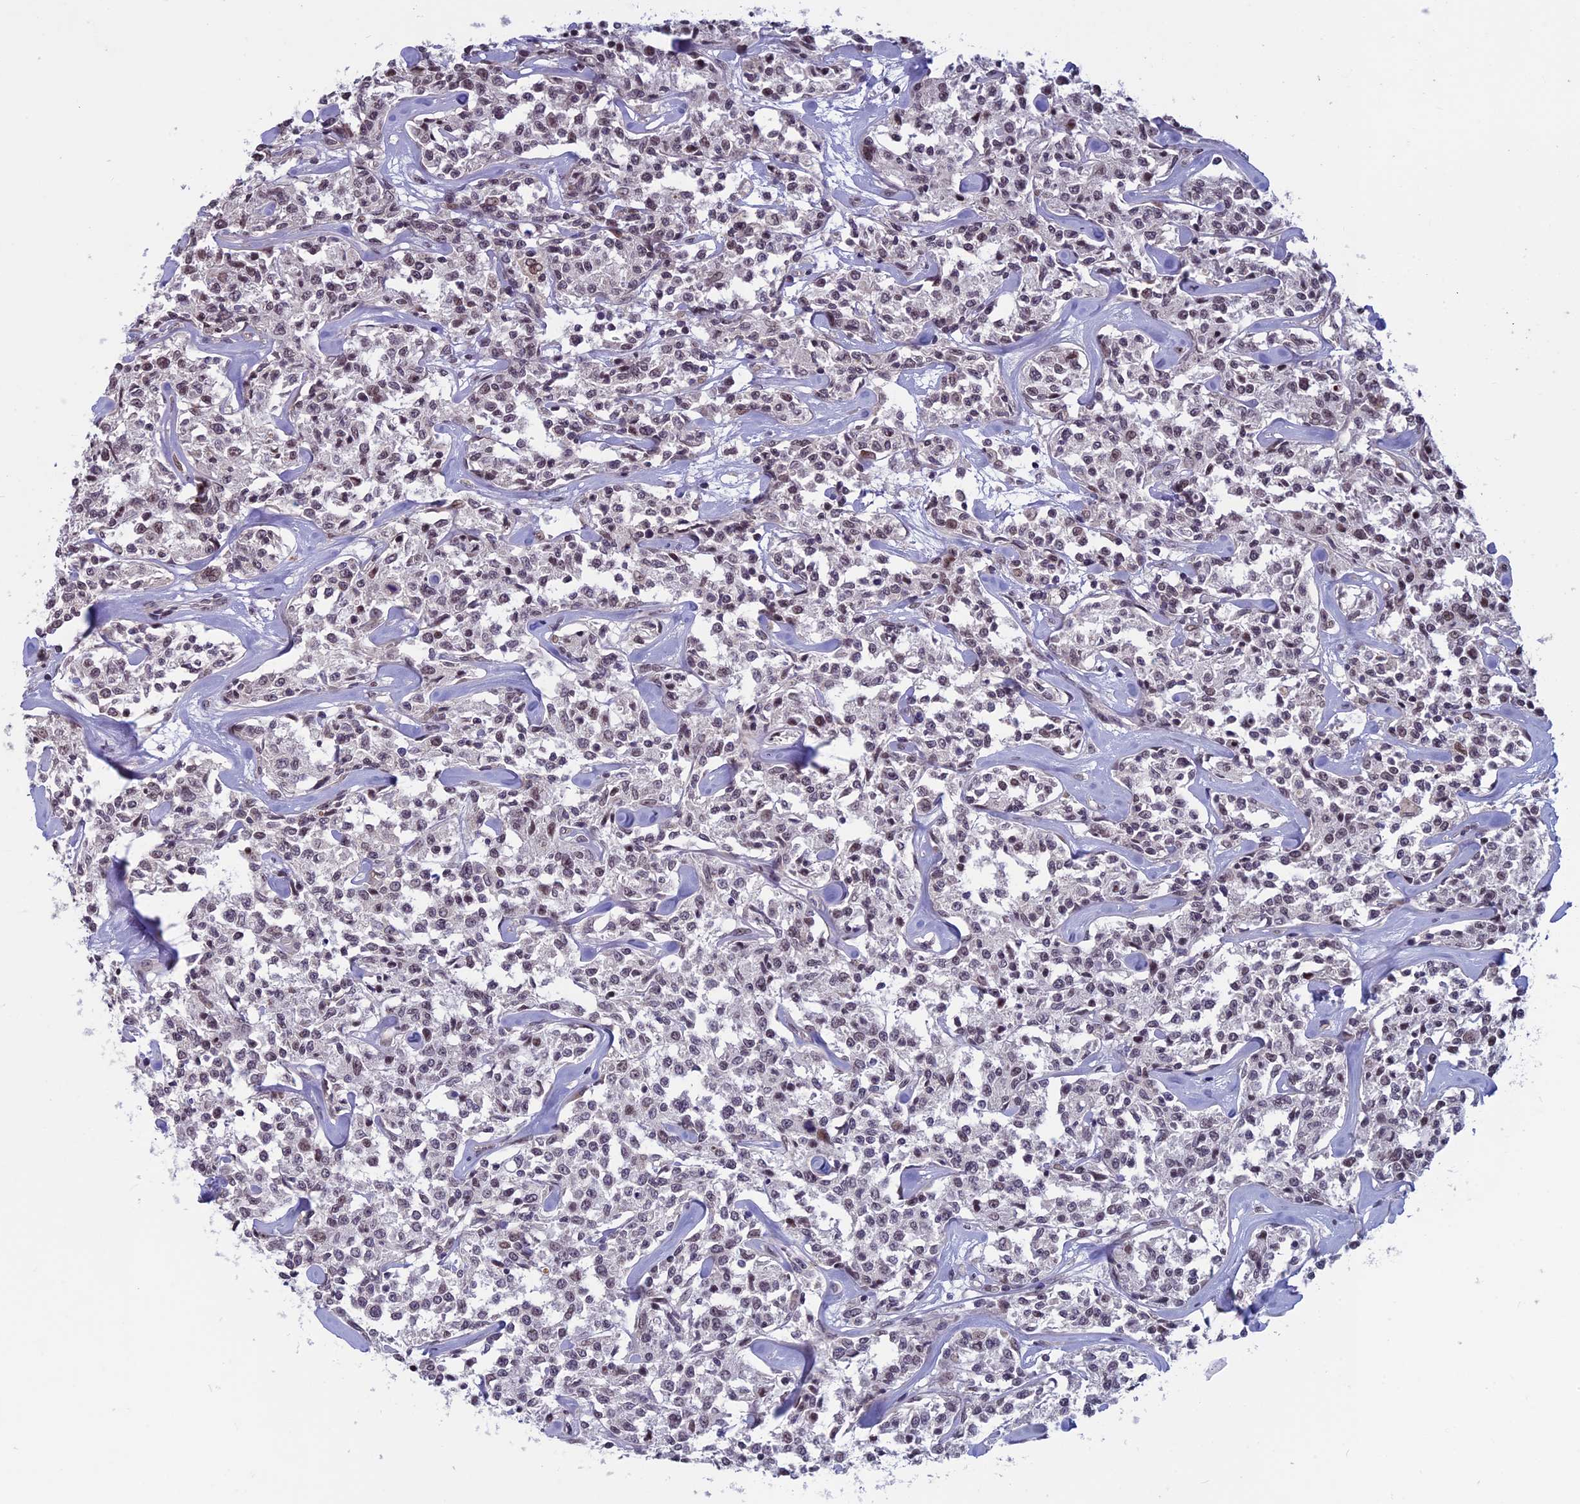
{"staining": {"intensity": "weak", "quantity": ">75%", "location": "nuclear"}, "tissue": "lymphoma", "cell_type": "Tumor cells", "image_type": "cancer", "snomed": [{"axis": "morphology", "description": "Malignant lymphoma, non-Hodgkin's type, Low grade"}, {"axis": "topography", "description": "Small intestine"}], "caption": "Immunohistochemical staining of human malignant lymphoma, non-Hodgkin's type (low-grade) demonstrates weak nuclear protein positivity in approximately >75% of tumor cells. The protein is shown in brown color, while the nuclei are stained blue.", "gene": "SPIRE1", "patient": {"sex": "female", "age": 59}}